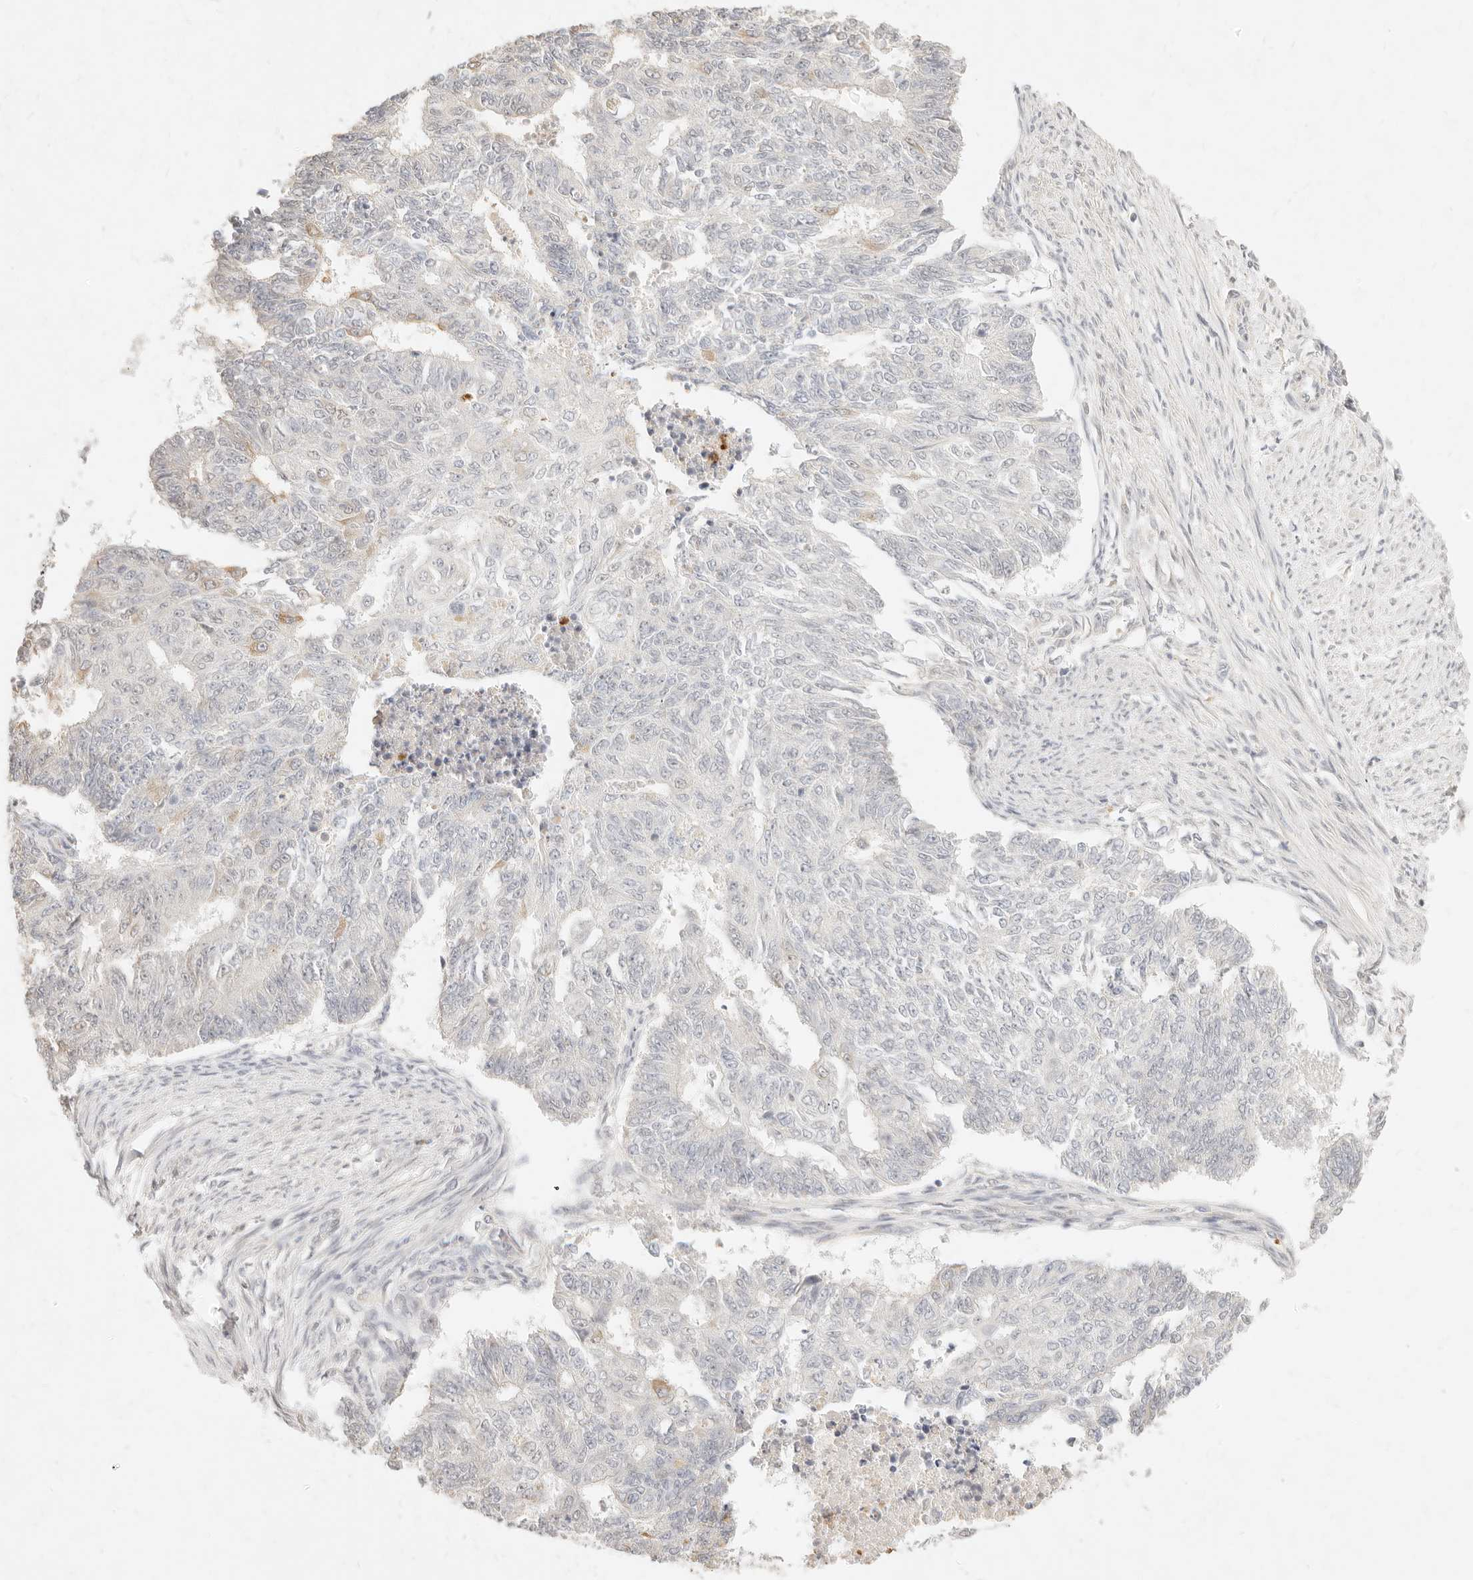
{"staining": {"intensity": "negative", "quantity": "none", "location": "none"}, "tissue": "endometrial cancer", "cell_type": "Tumor cells", "image_type": "cancer", "snomed": [{"axis": "morphology", "description": "Adenocarcinoma, NOS"}, {"axis": "topography", "description": "Endometrium"}], "caption": "Protein analysis of adenocarcinoma (endometrial) exhibits no significant staining in tumor cells.", "gene": "ASCL3", "patient": {"sex": "female", "age": 32}}